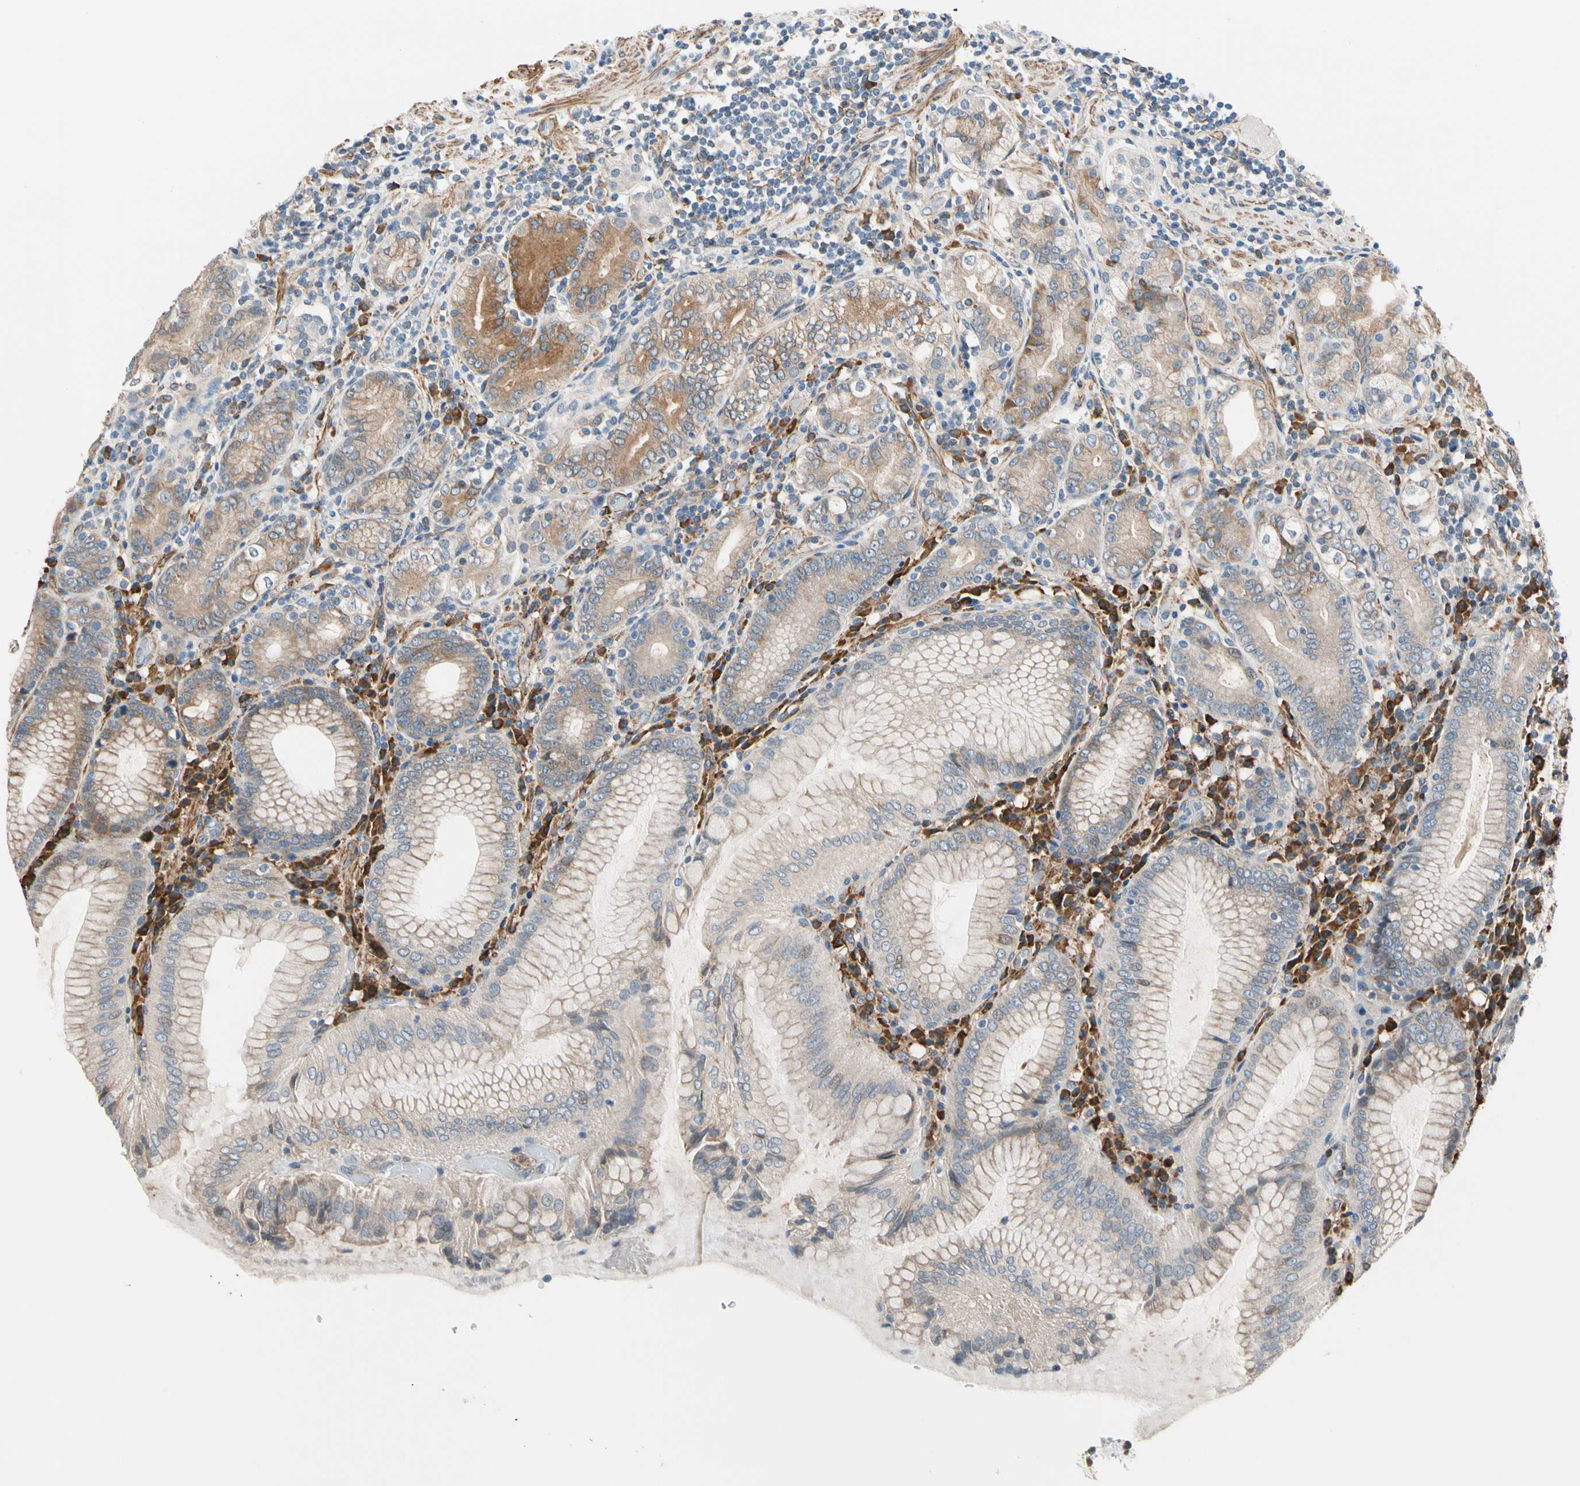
{"staining": {"intensity": "moderate", "quantity": "25%-75%", "location": "cytoplasmic/membranous"}, "tissue": "stomach", "cell_type": "Glandular cells", "image_type": "normal", "snomed": [{"axis": "morphology", "description": "Normal tissue, NOS"}, {"axis": "topography", "description": "Stomach, lower"}], "caption": "Immunohistochemistry of benign human stomach displays medium levels of moderate cytoplasmic/membranous positivity in about 25%-75% of glandular cells.", "gene": "LIMK2", "patient": {"sex": "female", "age": 76}}